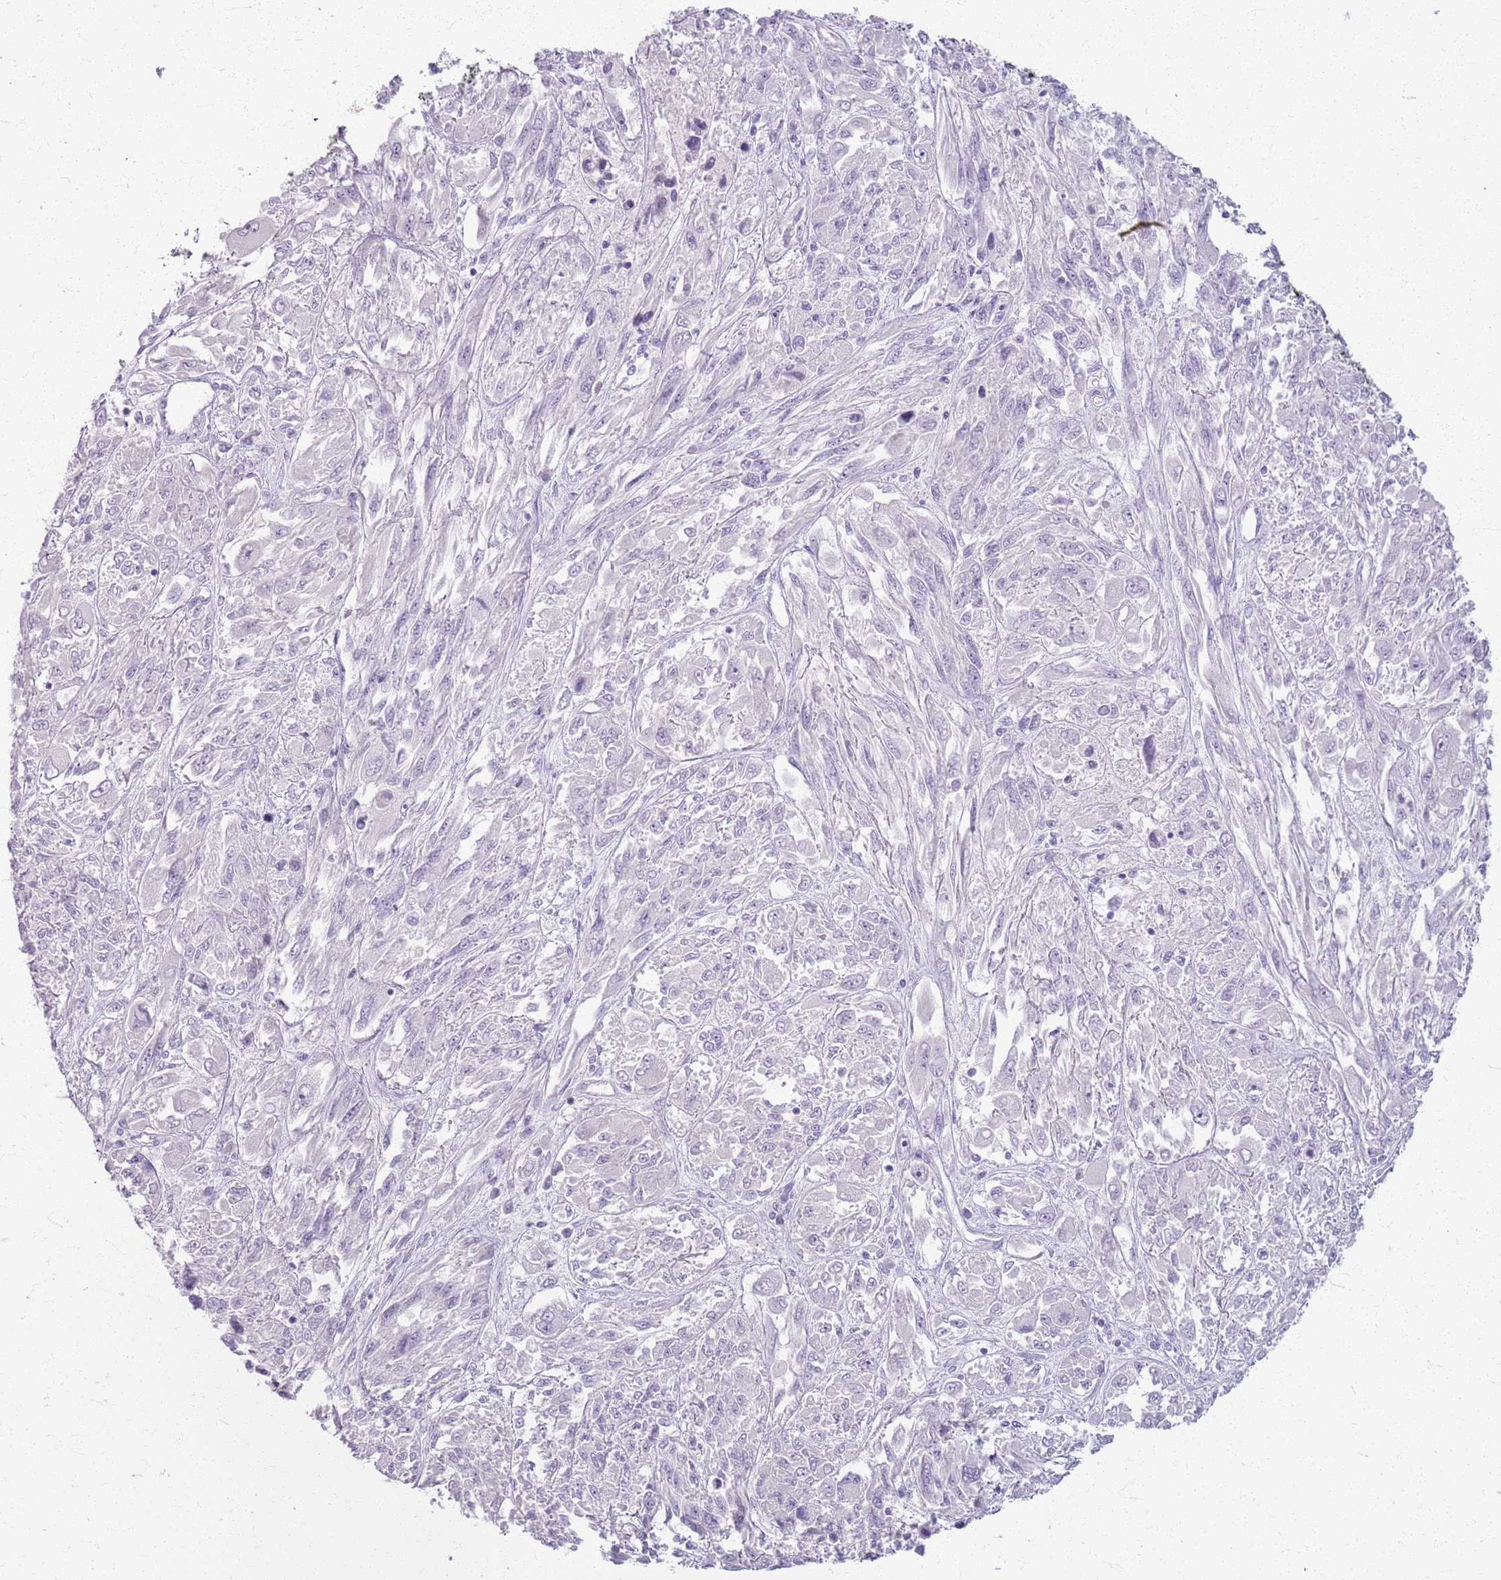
{"staining": {"intensity": "negative", "quantity": "none", "location": "none"}, "tissue": "melanoma", "cell_type": "Tumor cells", "image_type": "cancer", "snomed": [{"axis": "morphology", "description": "Malignant melanoma, NOS"}, {"axis": "topography", "description": "Skin"}], "caption": "Tumor cells are negative for protein expression in human malignant melanoma.", "gene": "CSRP3", "patient": {"sex": "female", "age": 91}}